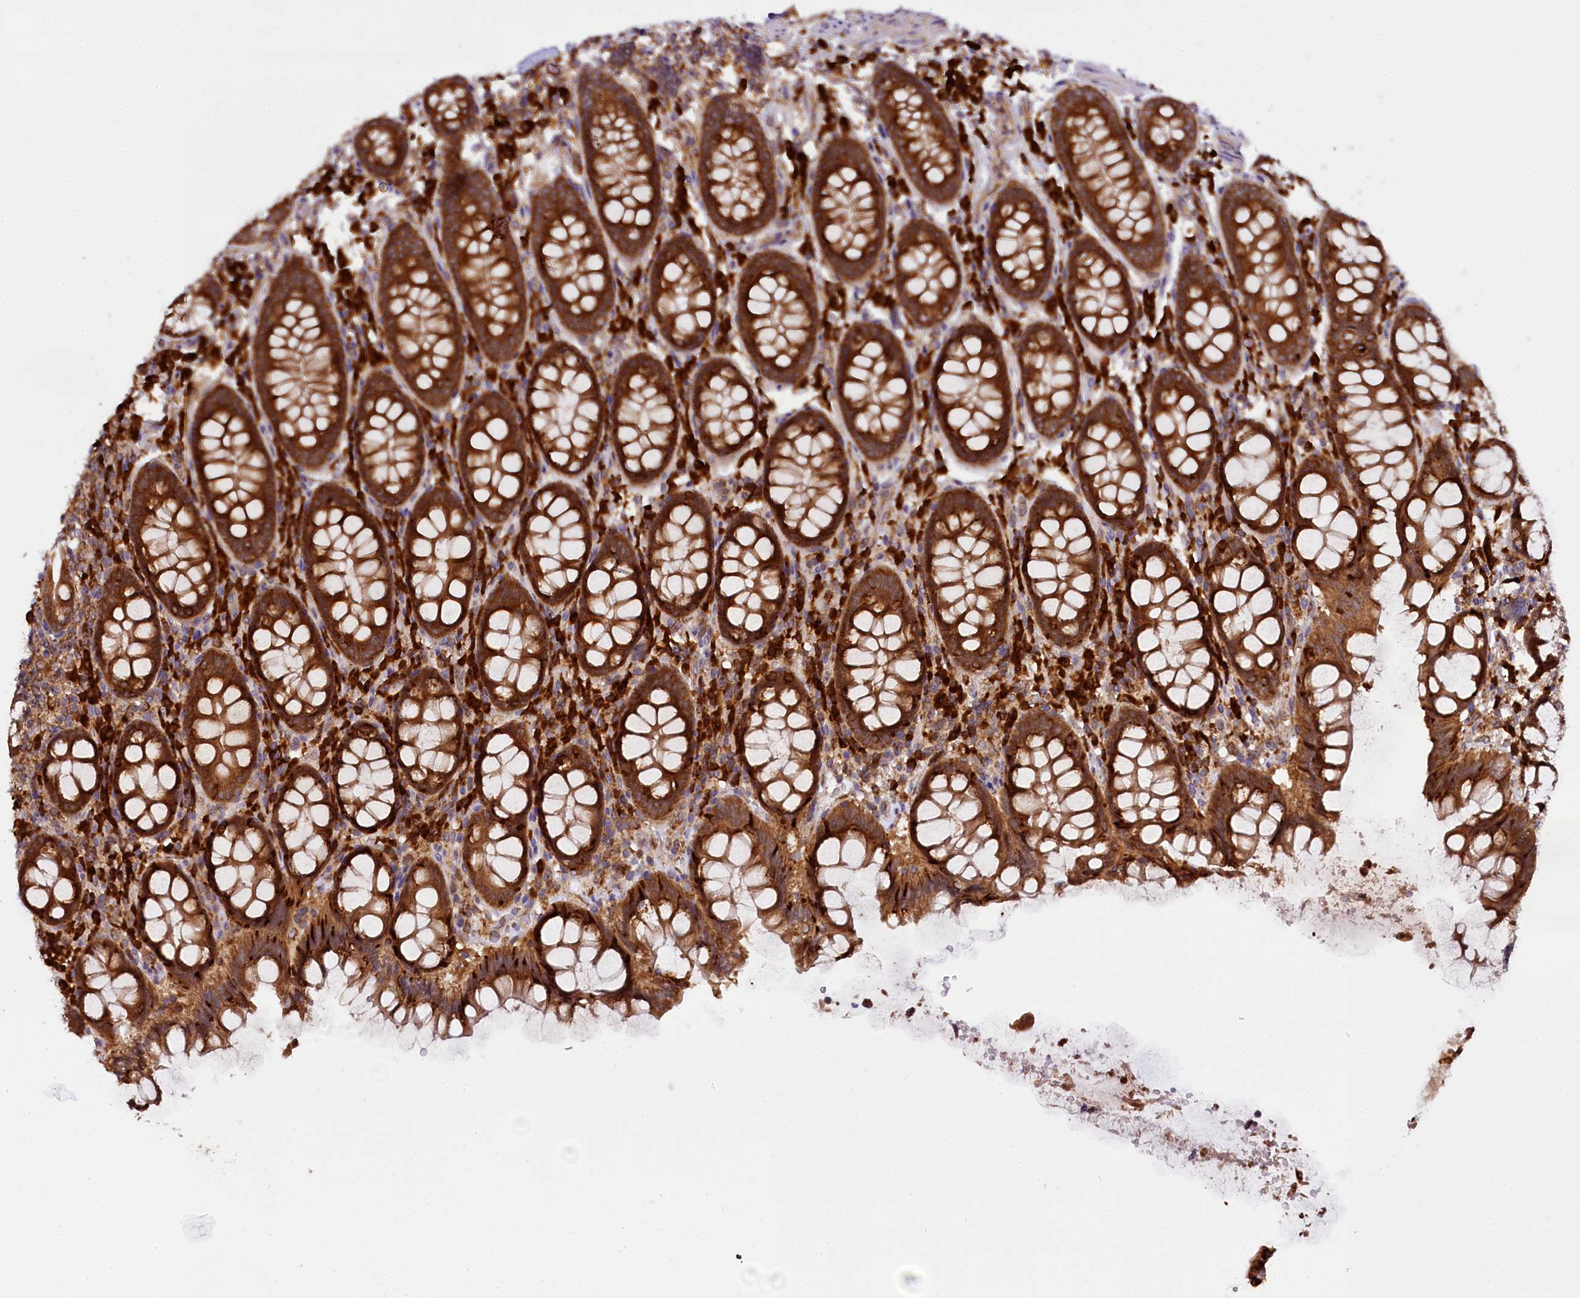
{"staining": {"intensity": "weak", "quantity": ">75%", "location": "cytoplasmic/membranous"}, "tissue": "colon", "cell_type": "Endothelial cells", "image_type": "normal", "snomed": [{"axis": "morphology", "description": "Normal tissue, NOS"}, {"axis": "topography", "description": "Colon"}], "caption": "High-magnification brightfield microscopy of benign colon stained with DAB (3,3'-diaminobenzidine) (brown) and counterstained with hematoxylin (blue). endothelial cells exhibit weak cytoplasmic/membranous staining is present in approximately>75% of cells.", "gene": "UFM1", "patient": {"sex": "female", "age": 79}}